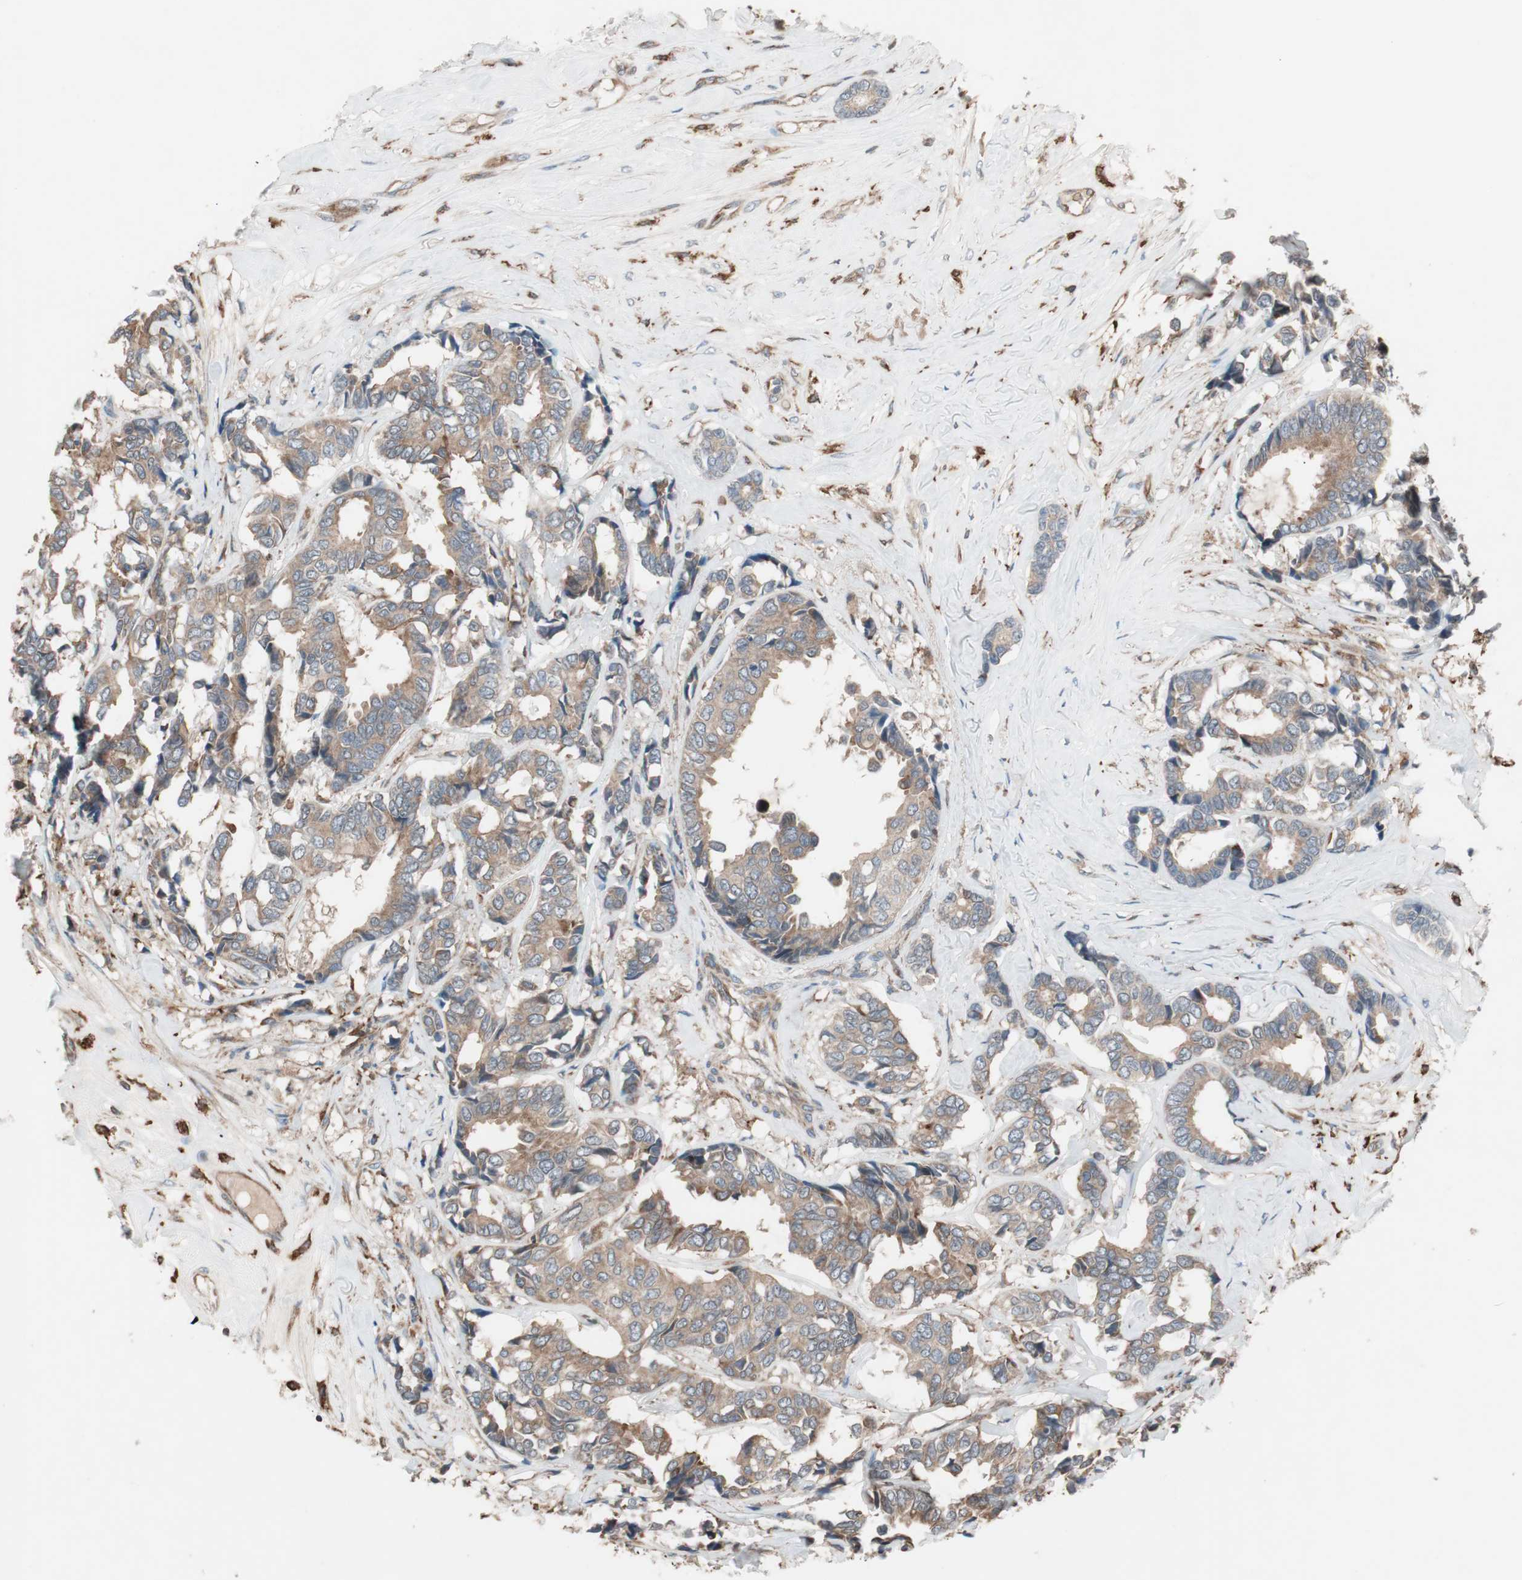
{"staining": {"intensity": "moderate", "quantity": ">75%", "location": "cytoplasmic/membranous"}, "tissue": "breast cancer", "cell_type": "Tumor cells", "image_type": "cancer", "snomed": [{"axis": "morphology", "description": "Duct carcinoma"}, {"axis": "topography", "description": "Breast"}], "caption": "A brown stain highlights moderate cytoplasmic/membranous staining of a protein in human breast cancer (invasive ductal carcinoma) tumor cells.", "gene": "STAB1", "patient": {"sex": "female", "age": 87}}